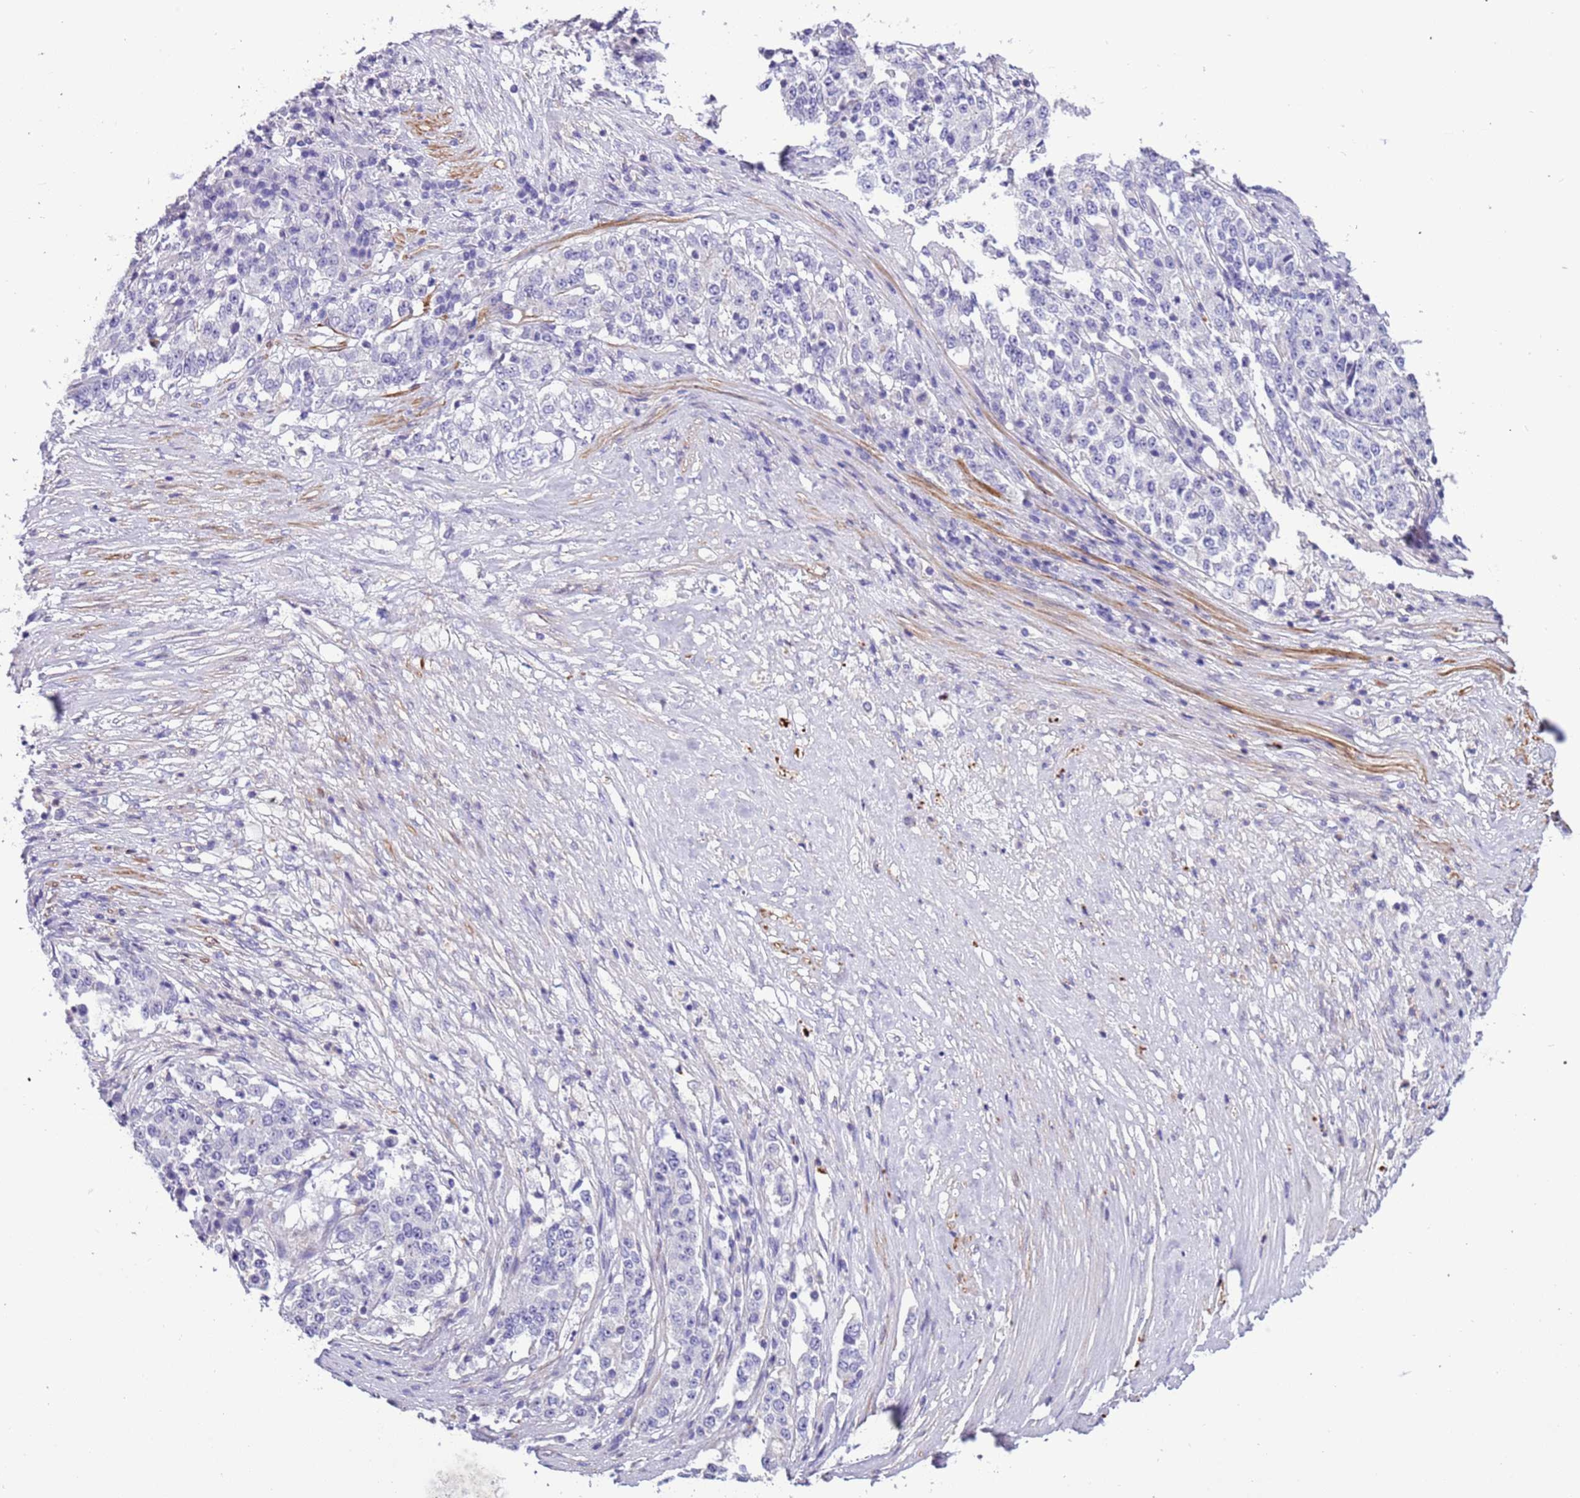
{"staining": {"intensity": "negative", "quantity": "none", "location": "none"}, "tissue": "stomach cancer", "cell_type": "Tumor cells", "image_type": "cancer", "snomed": [{"axis": "morphology", "description": "Adenocarcinoma, NOS"}, {"axis": "topography", "description": "Stomach"}], "caption": "Immunohistochemical staining of stomach cancer (adenocarcinoma) reveals no significant positivity in tumor cells.", "gene": "PCGF2", "patient": {"sex": "male", "age": 59}}